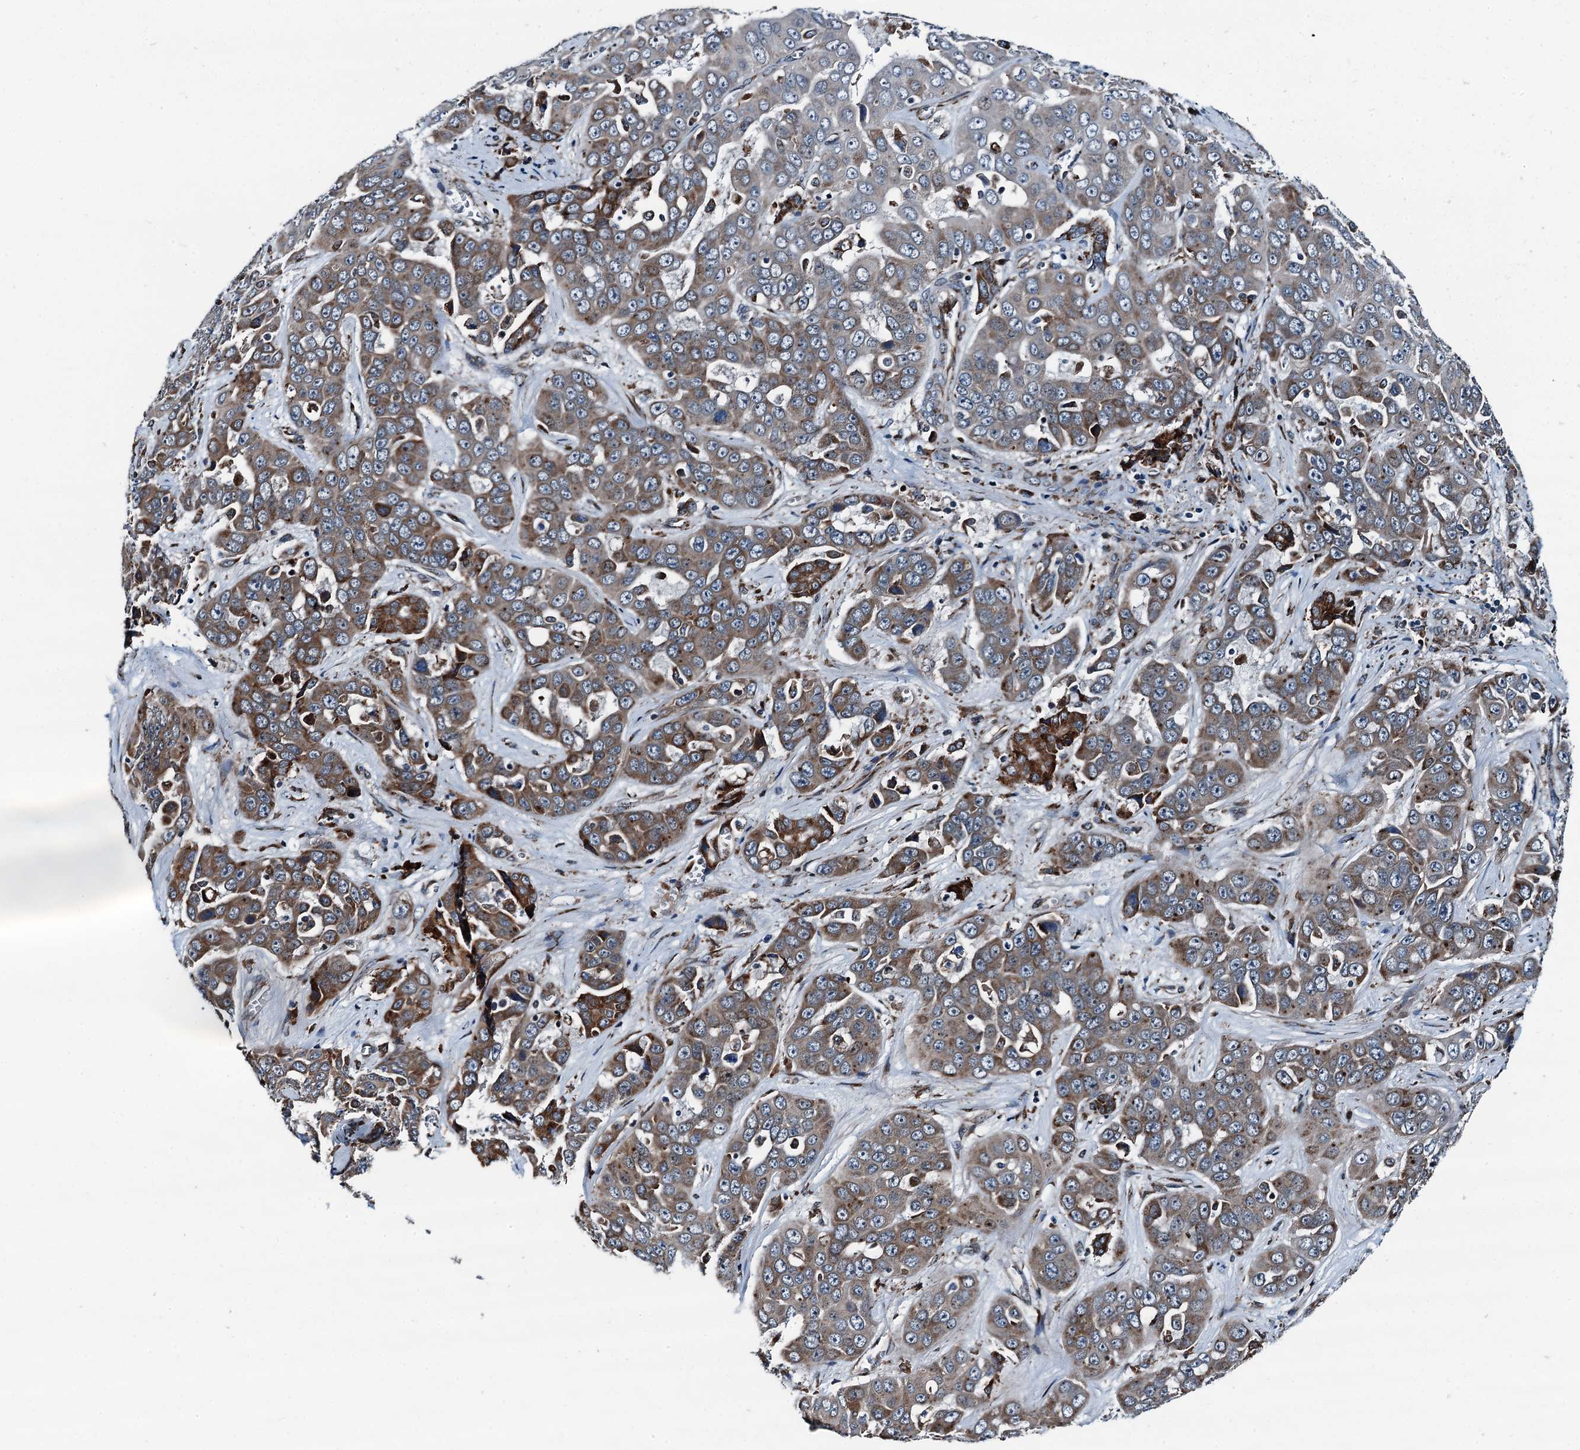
{"staining": {"intensity": "moderate", "quantity": ">75%", "location": "cytoplasmic/membranous"}, "tissue": "liver cancer", "cell_type": "Tumor cells", "image_type": "cancer", "snomed": [{"axis": "morphology", "description": "Cholangiocarcinoma"}, {"axis": "topography", "description": "Liver"}], "caption": "Immunohistochemistry (IHC) of human liver cancer demonstrates medium levels of moderate cytoplasmic/membranous expression in approximately >75% of tumor cells.", "gene": "TAMALIN", "patient": {"sex": "female", "age": 52}}